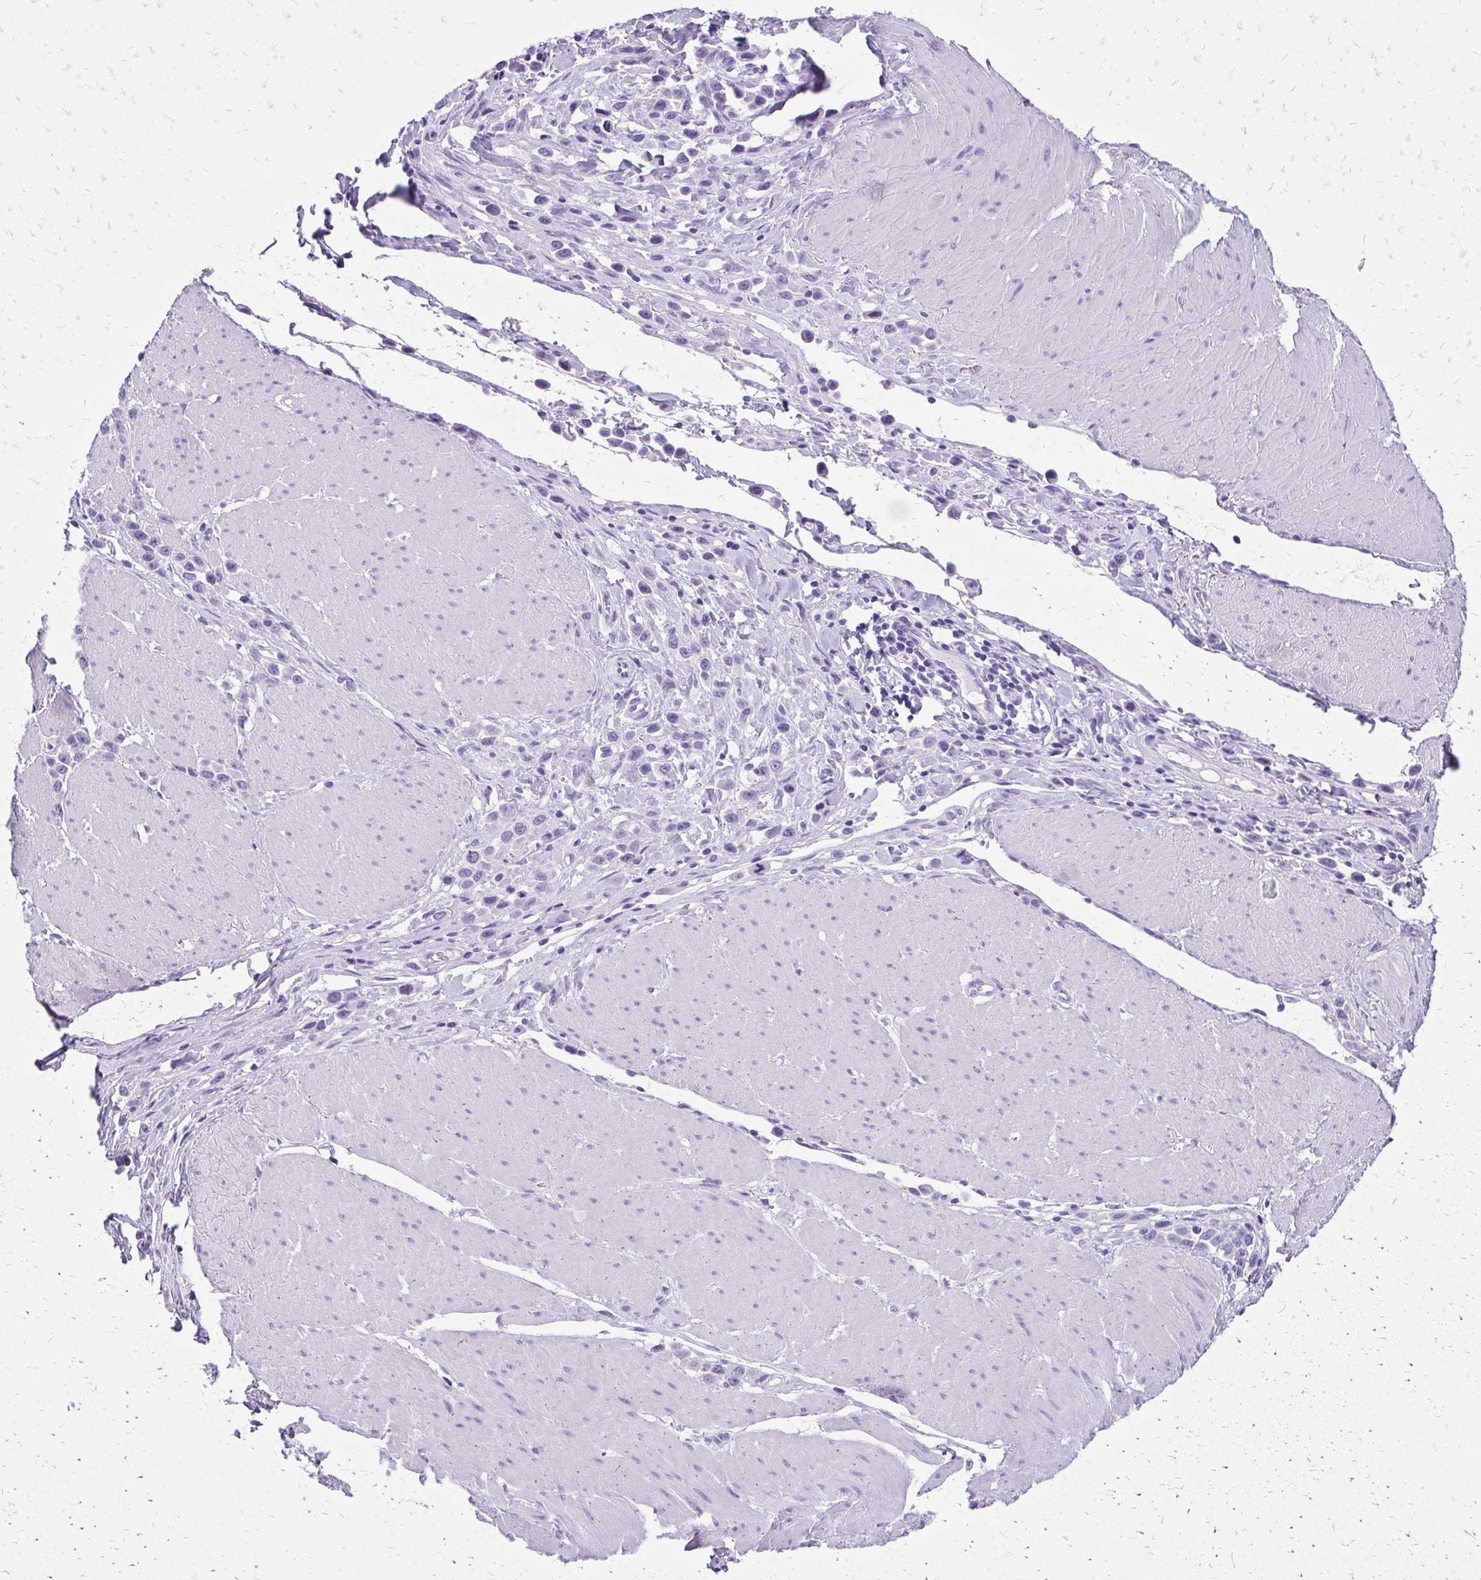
{"staining": {"intensity": "negative", "quantity": "none", "location": "none"}, "tissue": "stomach cancer", "cell_type": "Tumor cells", "image_type": "cancer", "snomed": [{"axis": "morphology", "description": "Adenocarcinoma, NOS"}, {"axis": "topography", "description": "Stomach"}], "caption": "Immunohistochemistry of adenocarcinoma (stomach) shows no expression in tumor cells. (DAB immunohistochemistry (IHC) with hematoxylin counter stain).", "gene": "SLC32A1", "patient": {"sex": "male", "age": 47}}